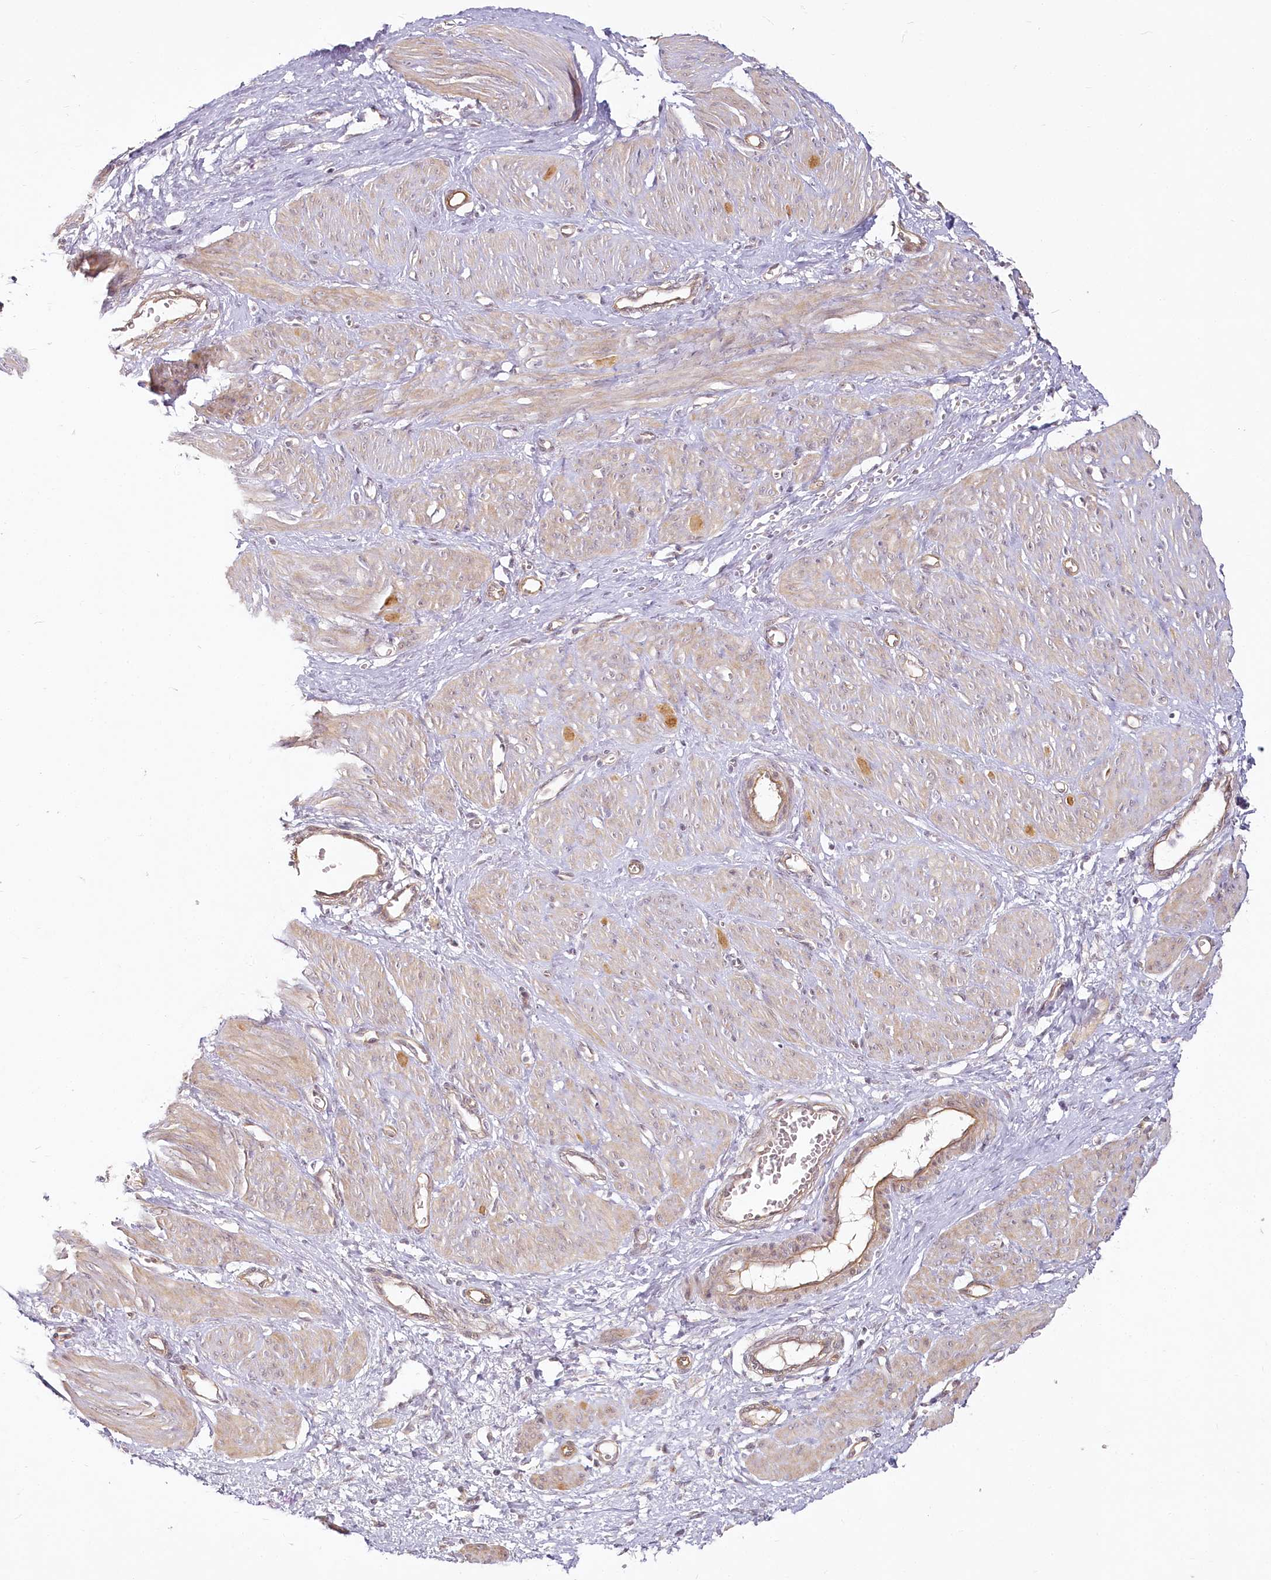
{"staining": {"intensity": "moderate", "quantity": "25%-75%", "location": "cytoplasmic/membranous"}, "tissue": "smooth muscle", "cell_type": "Smooth muscle cells", "image_type": "normal", "snomed": [{"axis": "morphology", "description": "Normal tissue, NOS"}, {"axis": "topography", "description": "Endometrium"}], "caption": "Brown immunohistochemical staining in normal smooth muscle demonstrates moderate cytoplasmic/membranous staining in approximately 25%-75% of smooth muscle cells.", "gene": "EXOSC7", "patient": {"sex": "female", "age": 33}}